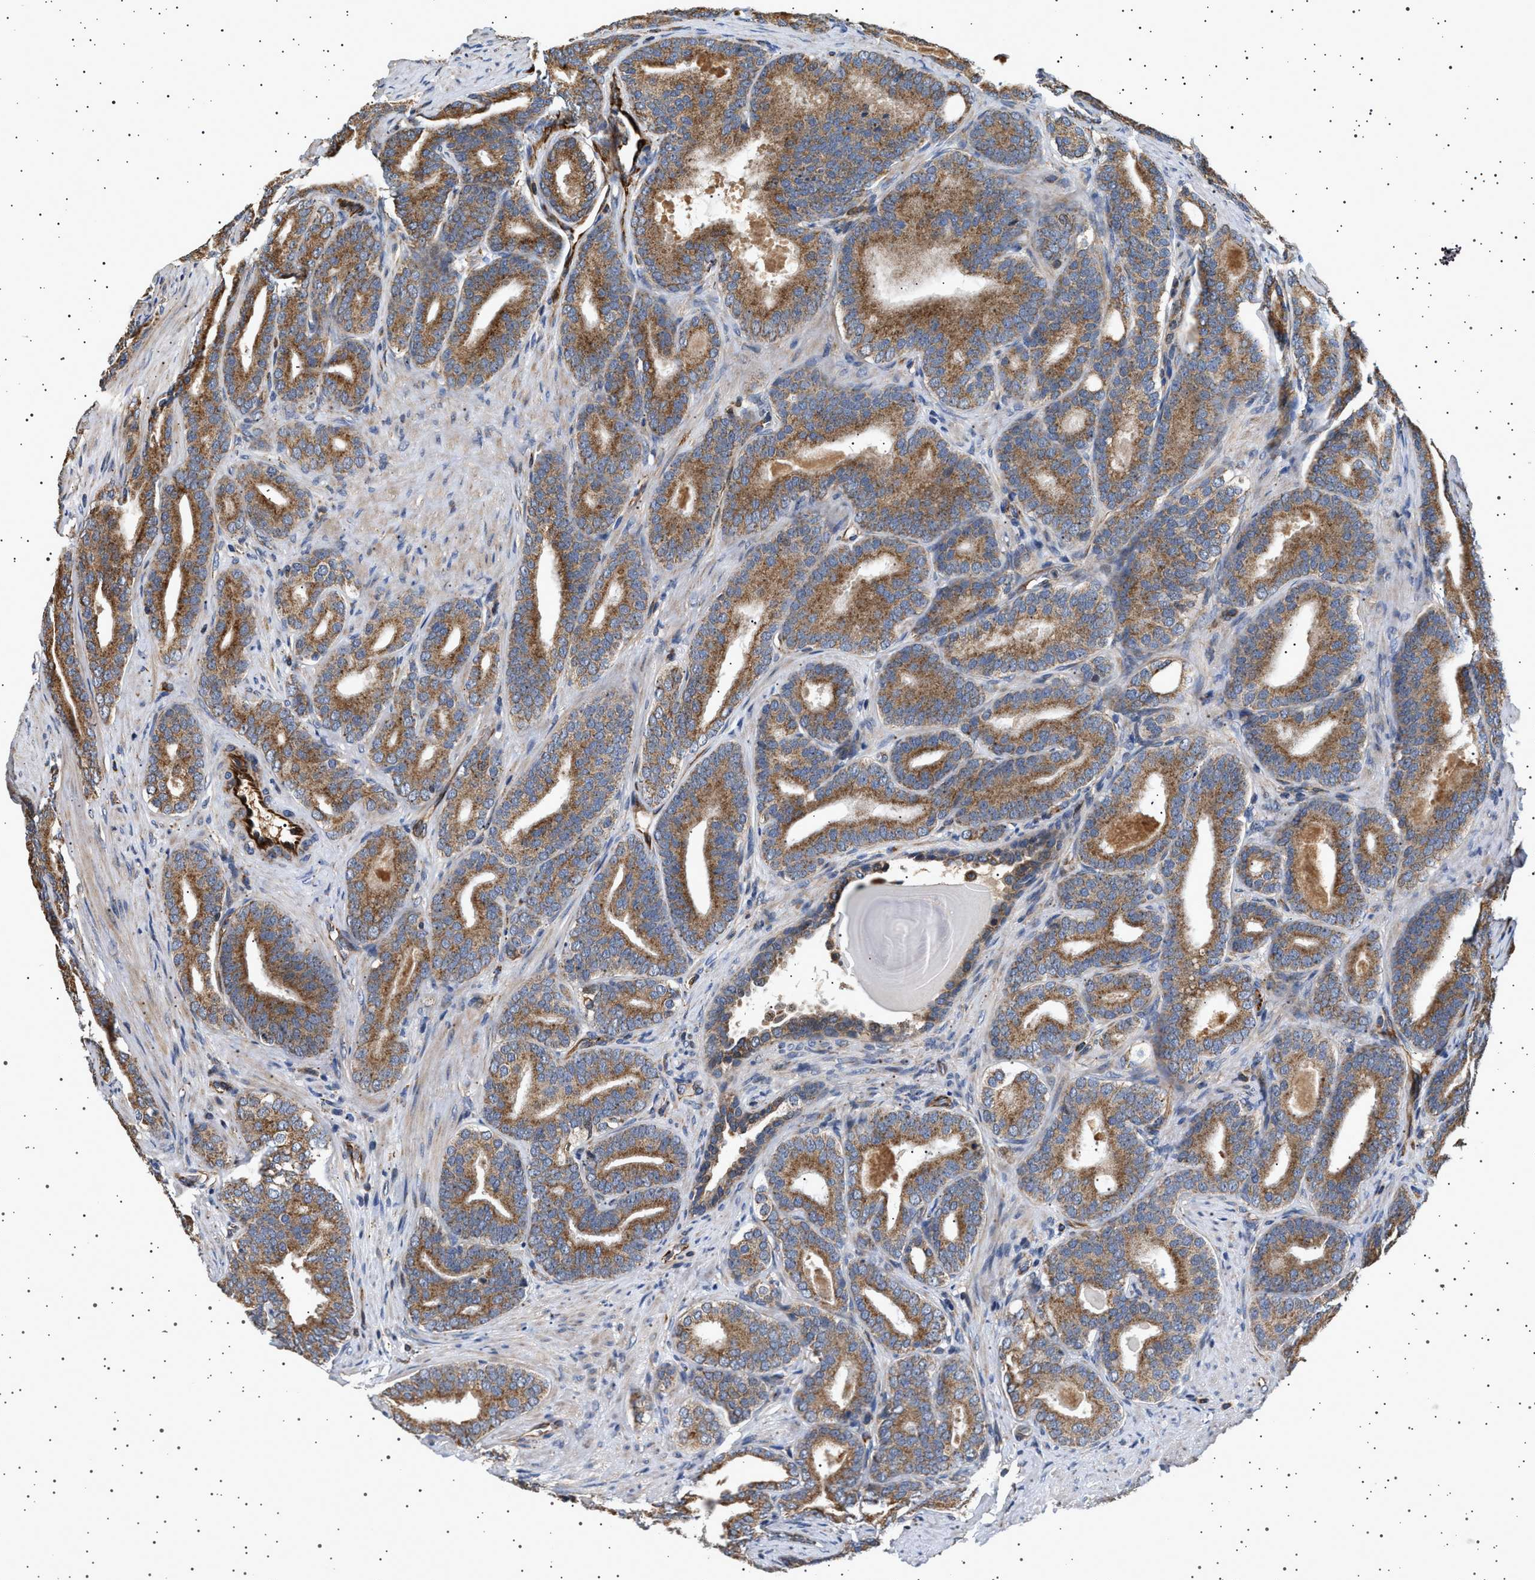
{"staining": {"intensity": "moderate", "quantity": ">75%", "location": "cytoplasmic/membranous"}, "tissue": "prostate cancer", "cell_type": "Tumor cells", "image_type": "cancer", "snomed": [{"axis": "morphology", "description": "Adenocarcinoma, High grade"}, {"axis": "topography", "description": "Prostate"}], "caption": "This image exhibits immunohistochemistry staining of human prostate high-grade adenocarcinoma, with medium moderate cytoplasmic/membranous positivity in about >75% of tumor cells.", "gene": "TRUB2", "patient": {"sex": "male", "age": 60}}